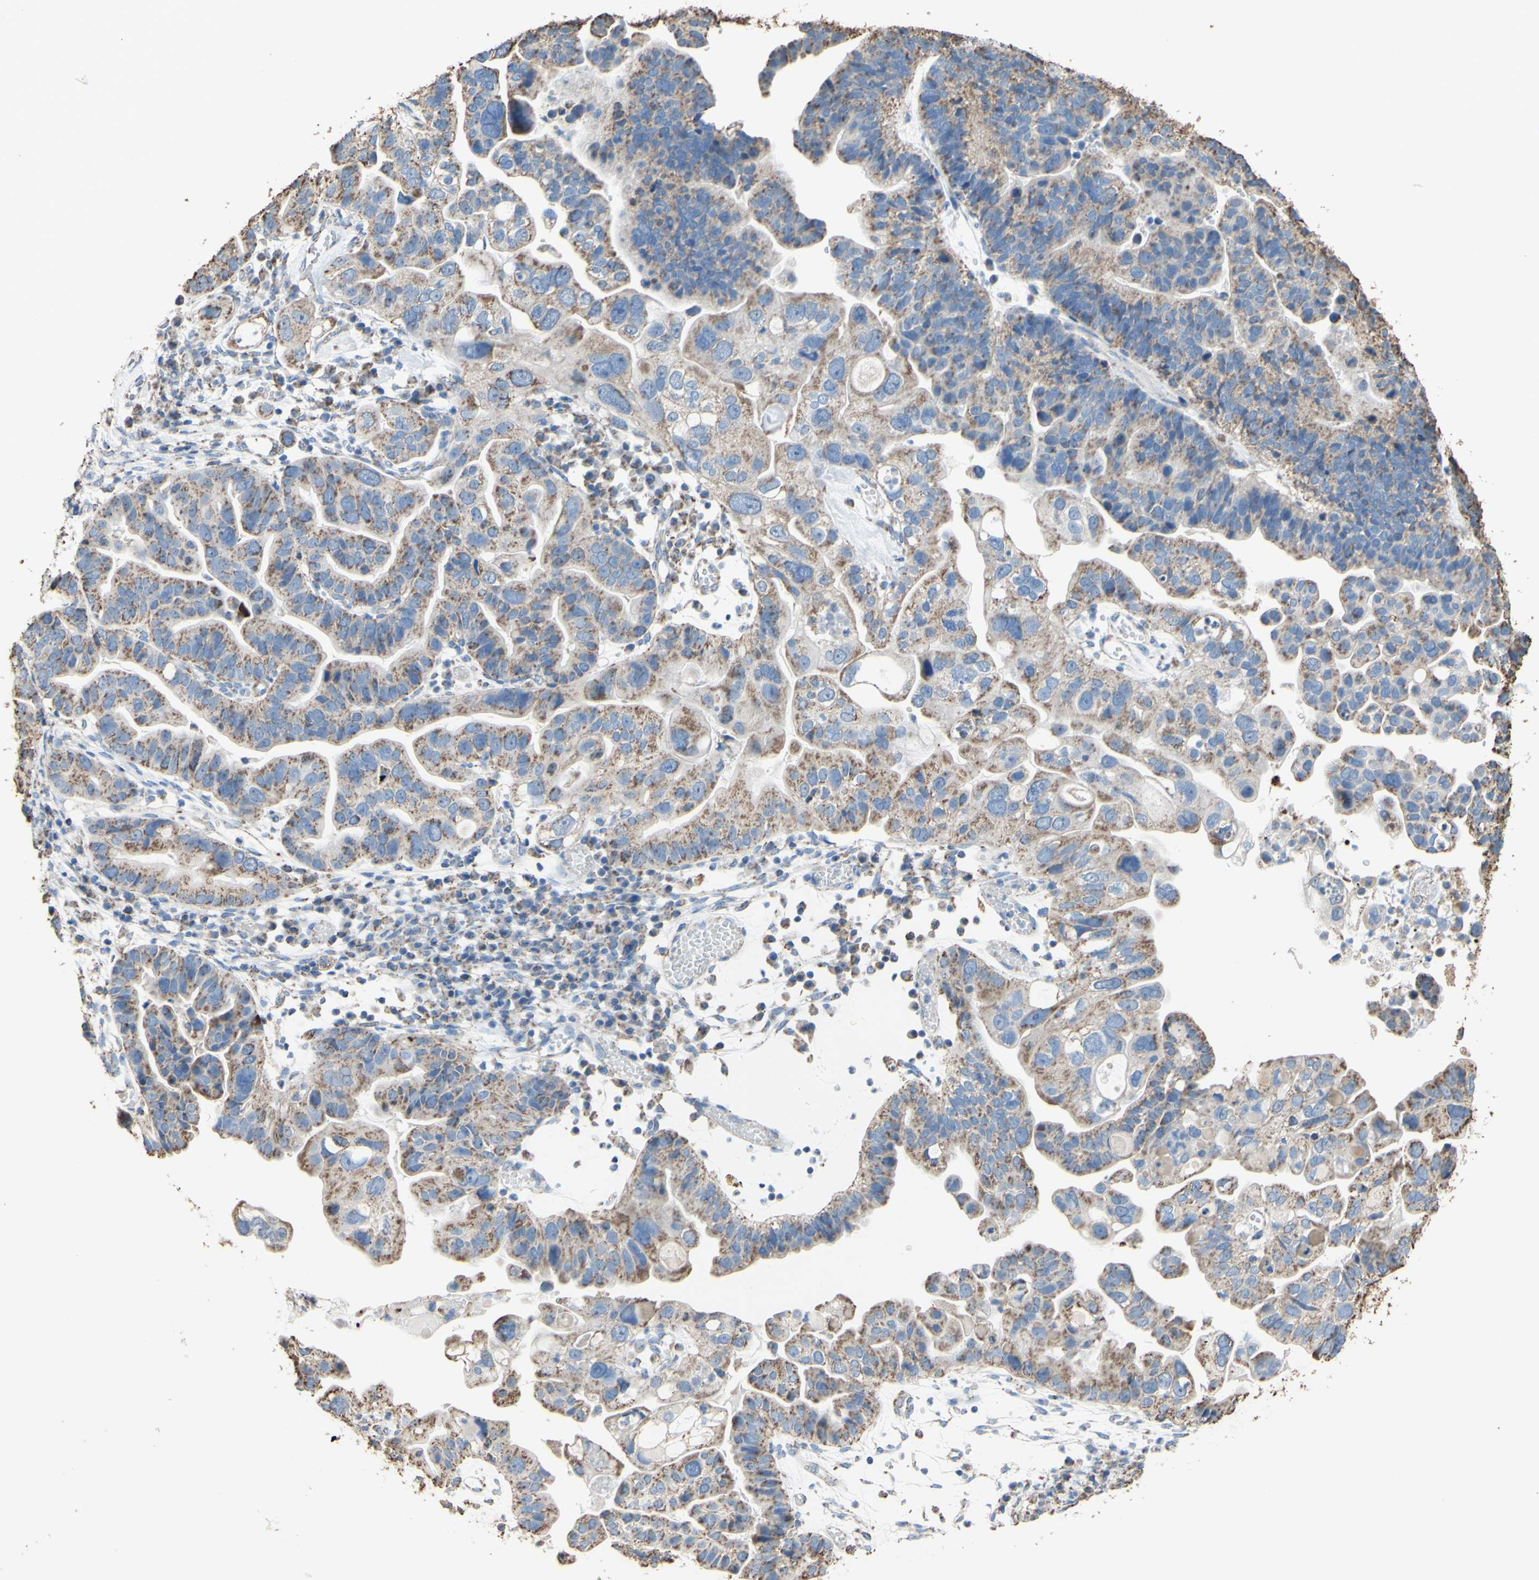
{"staining": {"intensity": "weak", "quantity": ">75%", "location": "cytoplasmic/membranous"}, "tissue": "ovarian cancer", "cell_type": "Tumor cells", "image_type": "cancer", "snomed": [{"axis": "morphology", "description": "Cystadenocarcinoma, serous, NOS"}, {"axis": "topography", "description": "Ovary"}], "caption": "This is an image of immunohistochemistry (IHC) staining of serous cystadenocarcinoma (ovarian), which shows weak expression in the cytoplasmic/membranous of tumor cells.", "gene": "CMKLR2", "patient": {"sex": "female", "age": 56}}